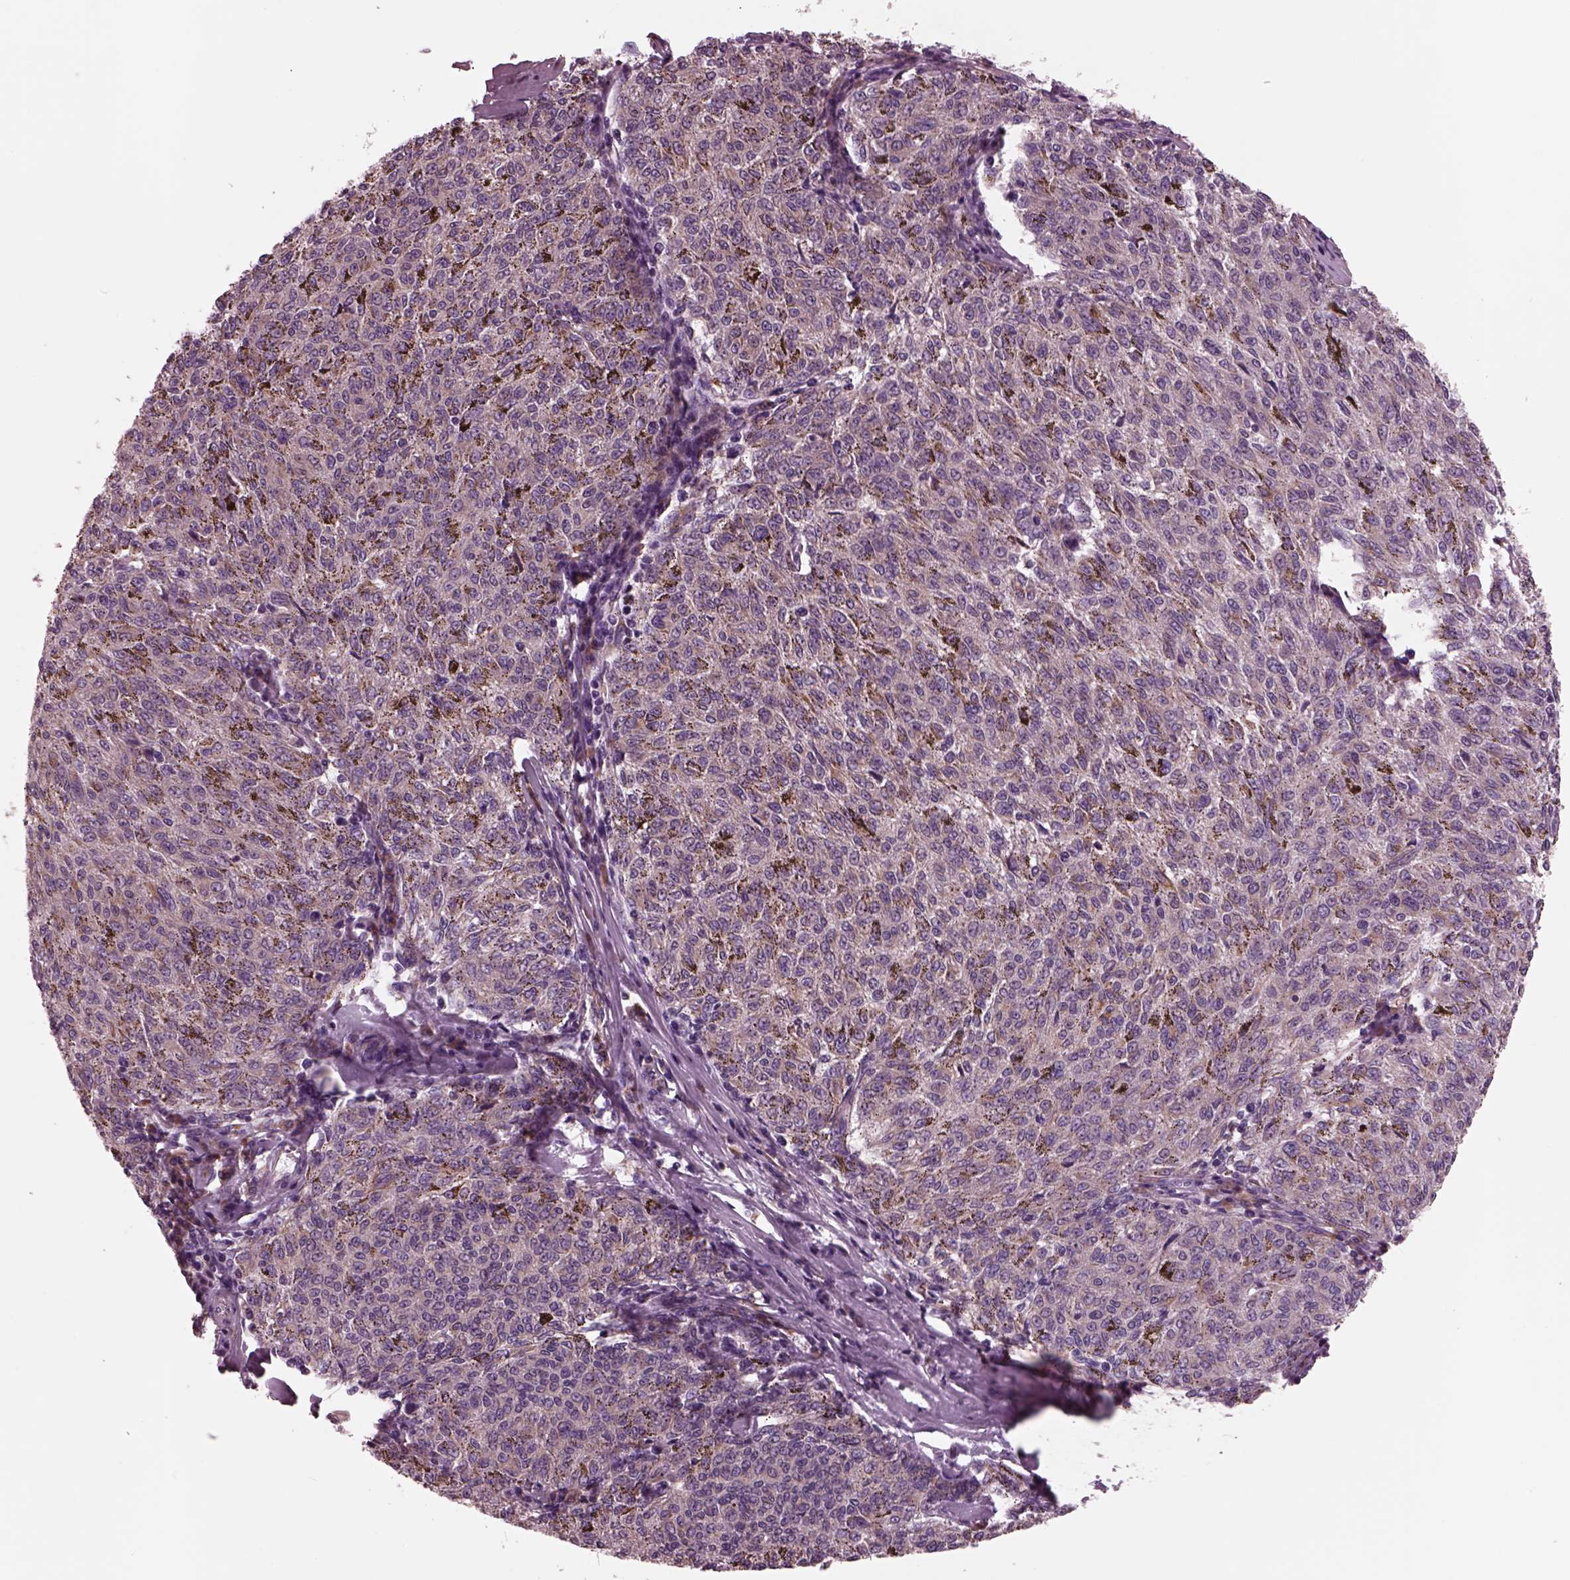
{"staining": {"intensity": "strong", "quantity": "<25%", "location": "cytoplasmic/membranous"}, "tissue": "melanoma", "cell_type": "Tumor cells", "image_type": "cancer", "snomed": [{"axis": "morphology", "description": "Malignant melanoma, NOS"}, {"axis": "topography", "description": "Skin"}], "caption": "Melanoma stained for a protein reveals strong cytoplasmic/membranous positivity in tumor cells.", "gene": "AP4M1", "patient": {"sex": "female", "age": 72}}